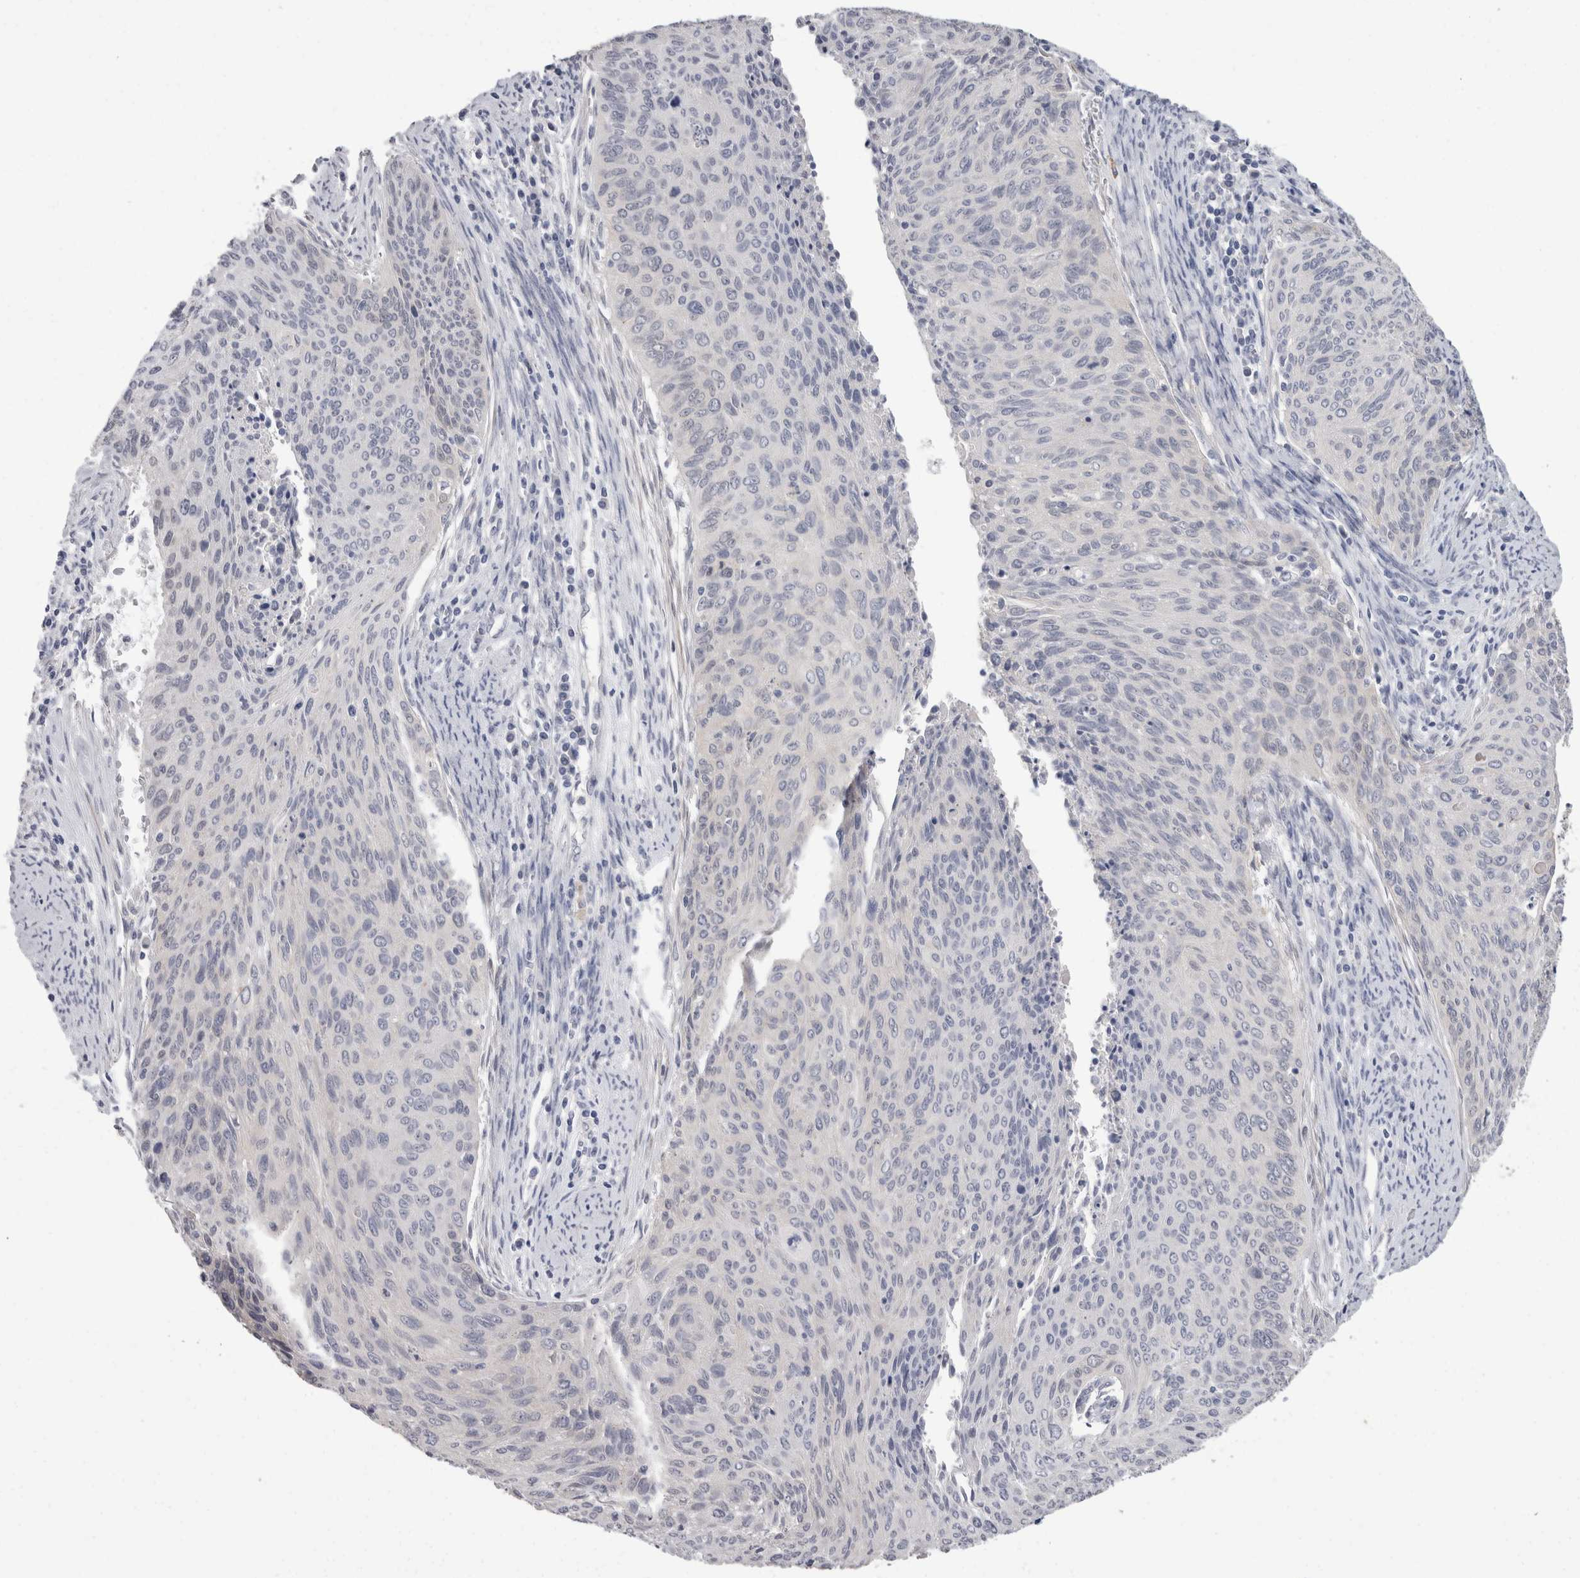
{"staining": {"intensity": "negative", "quantity": "none", "location": "none"}, "tissue": "cervical cancer", "cell_type": "Tumor cells", "image_type": "cancer", "snomed": [{"axis": "morphology", "description": "Squamous cell carcinoma, NOS"}, {"axis": "topography", "description": "Cervix"}], "caption": "This is an immunohistochemistry micrograph of cervical squamous cell carcinoma. There is no expression in tumor cells.", "gene": "FHOD3", "patient": {"sex": "female", "age": 55}}